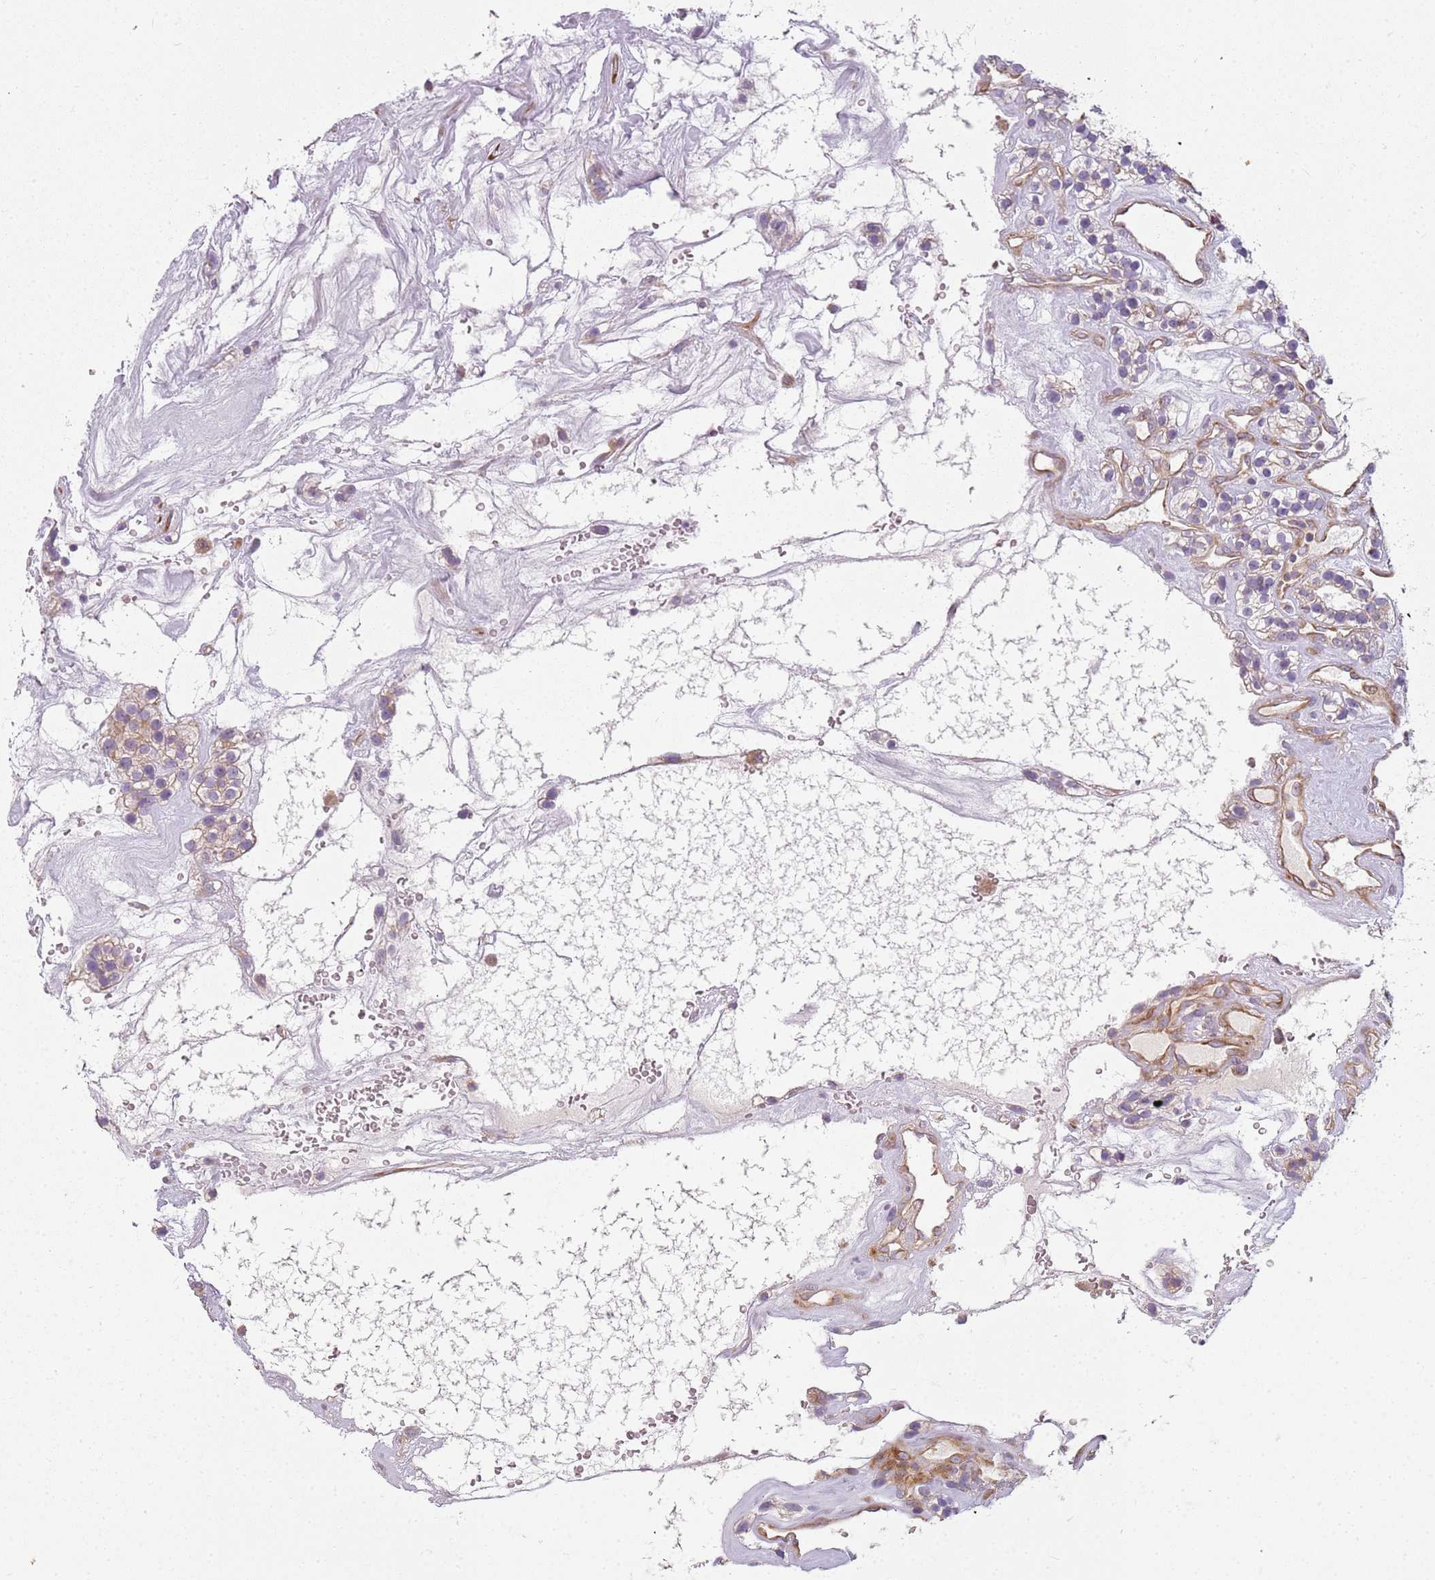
{"staining": {"intensity": "negative", "quantity": "none", "location": "none"}, "tissue": "renal cancer", "cell_type": "Tumor cells", "image_type": "cancer", "snomed": [{"axis": "morphology", "description": "Adenocarcinoma, NOS"}, {"axis": "topography", "description": "Kidney"}], "caption": "High magnification brightfield microscopy of renal adenocarcinoma stained with DAB (3,3'-diaminobenzidine) (brown) and counterstained with hematoxylin (blue): tumor cells show no significant staining.", "gene": "TMEM200C", "patient": {"sex": "female", "age": 57}}